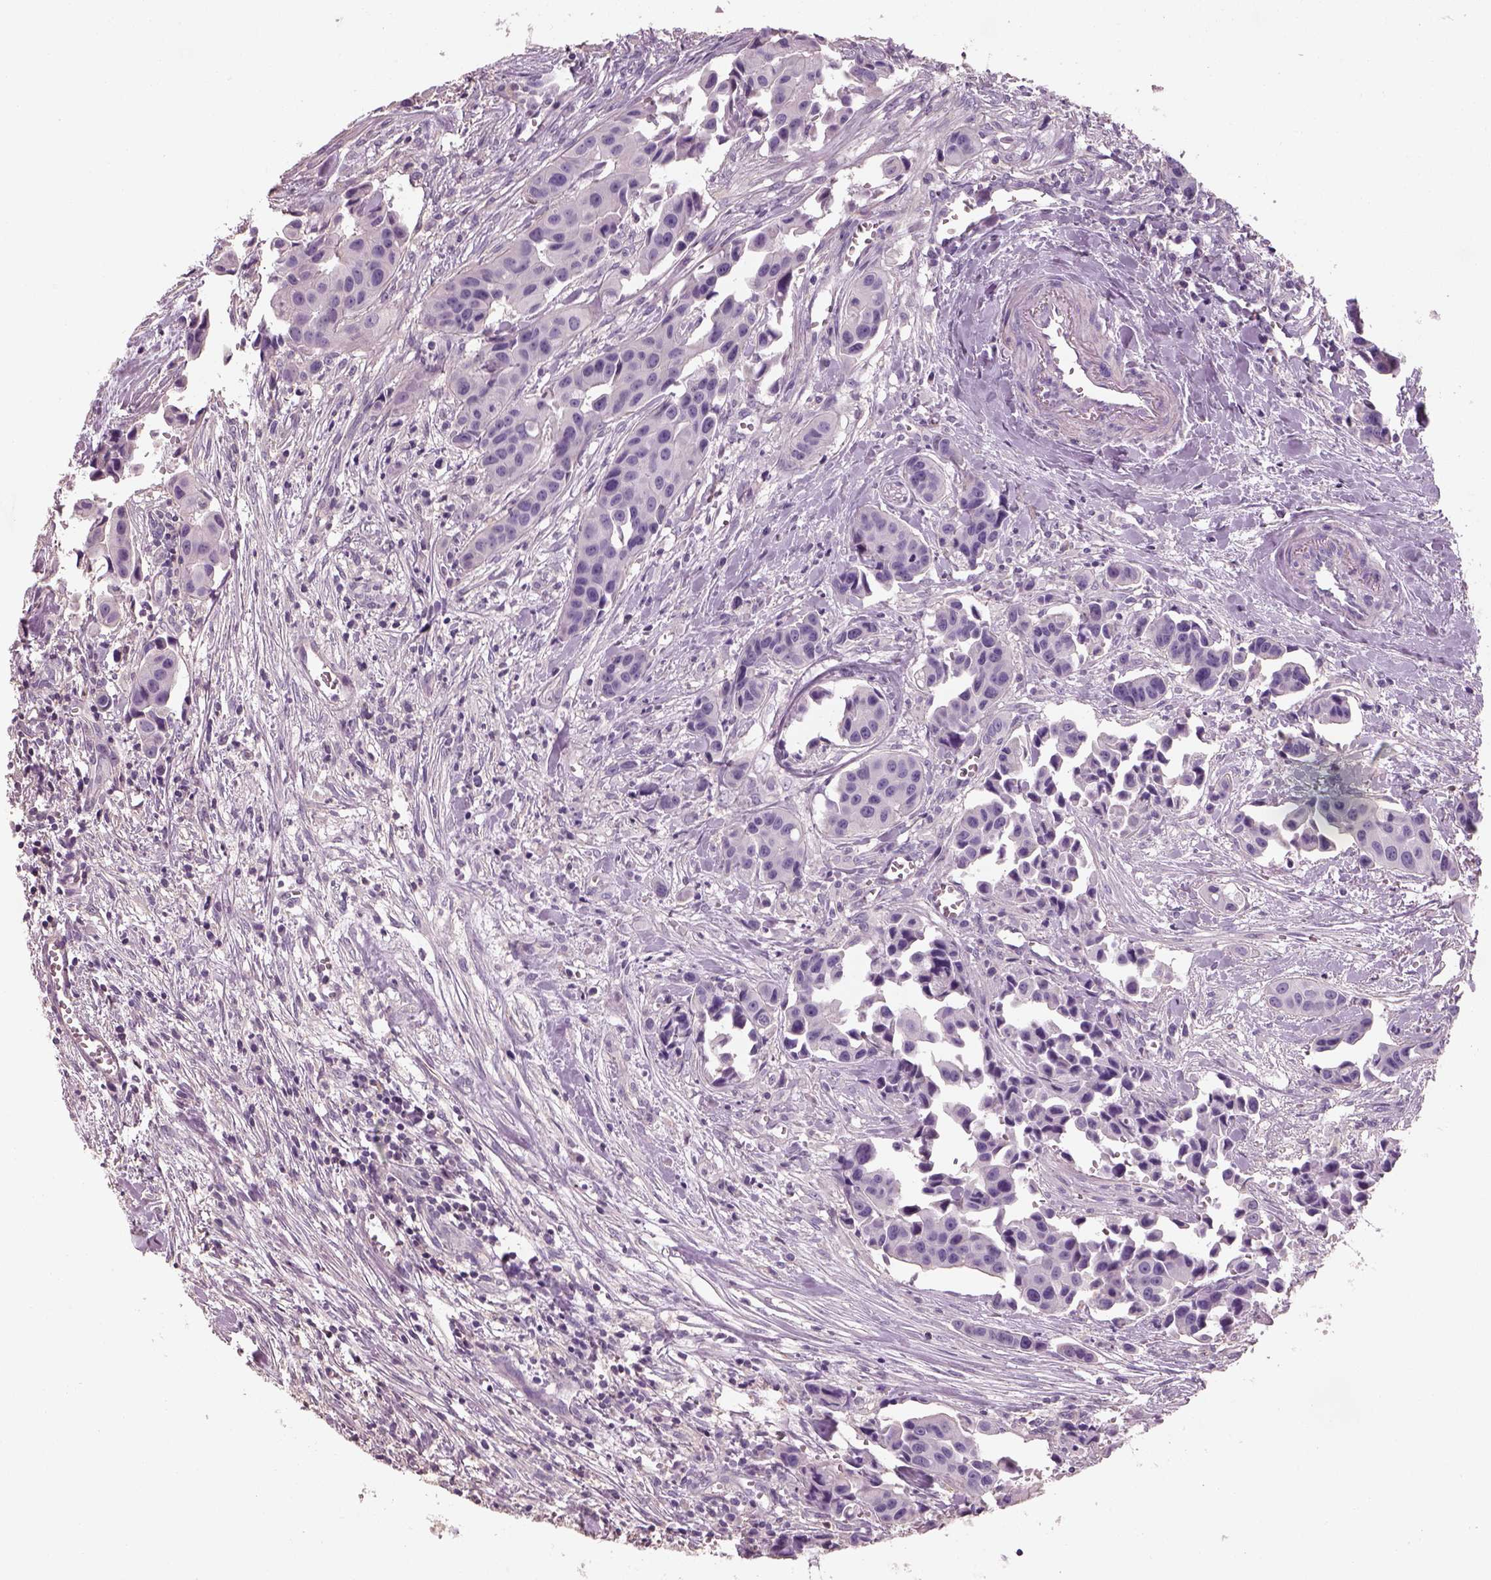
{"staining": {"intensity": "negative", "quantity": "none", "location": "none"}, "tissue": "head and neck cancer", "cell_type": "Tumor cells", "image_type": "cancer", "snomed": [{"axis": "morphology", "description": "Adenocarcinoma, NOS"}, {"axis": "topography", "description": "Head-Neck"}], "caption": "A histopathology image of adenocarcinoma (head and neck) stained for a protein exhibits no brown staining in tumor cells. (Stains: DAB (3,3'-diaminobenzidine) immunohistochemistry (IHC) with hematoxylin counter stain, Microscopy: brightfield microscopy at high magnification).", "gene": "OTUD6A", "patient": {"sex": "male", "age": 76}}